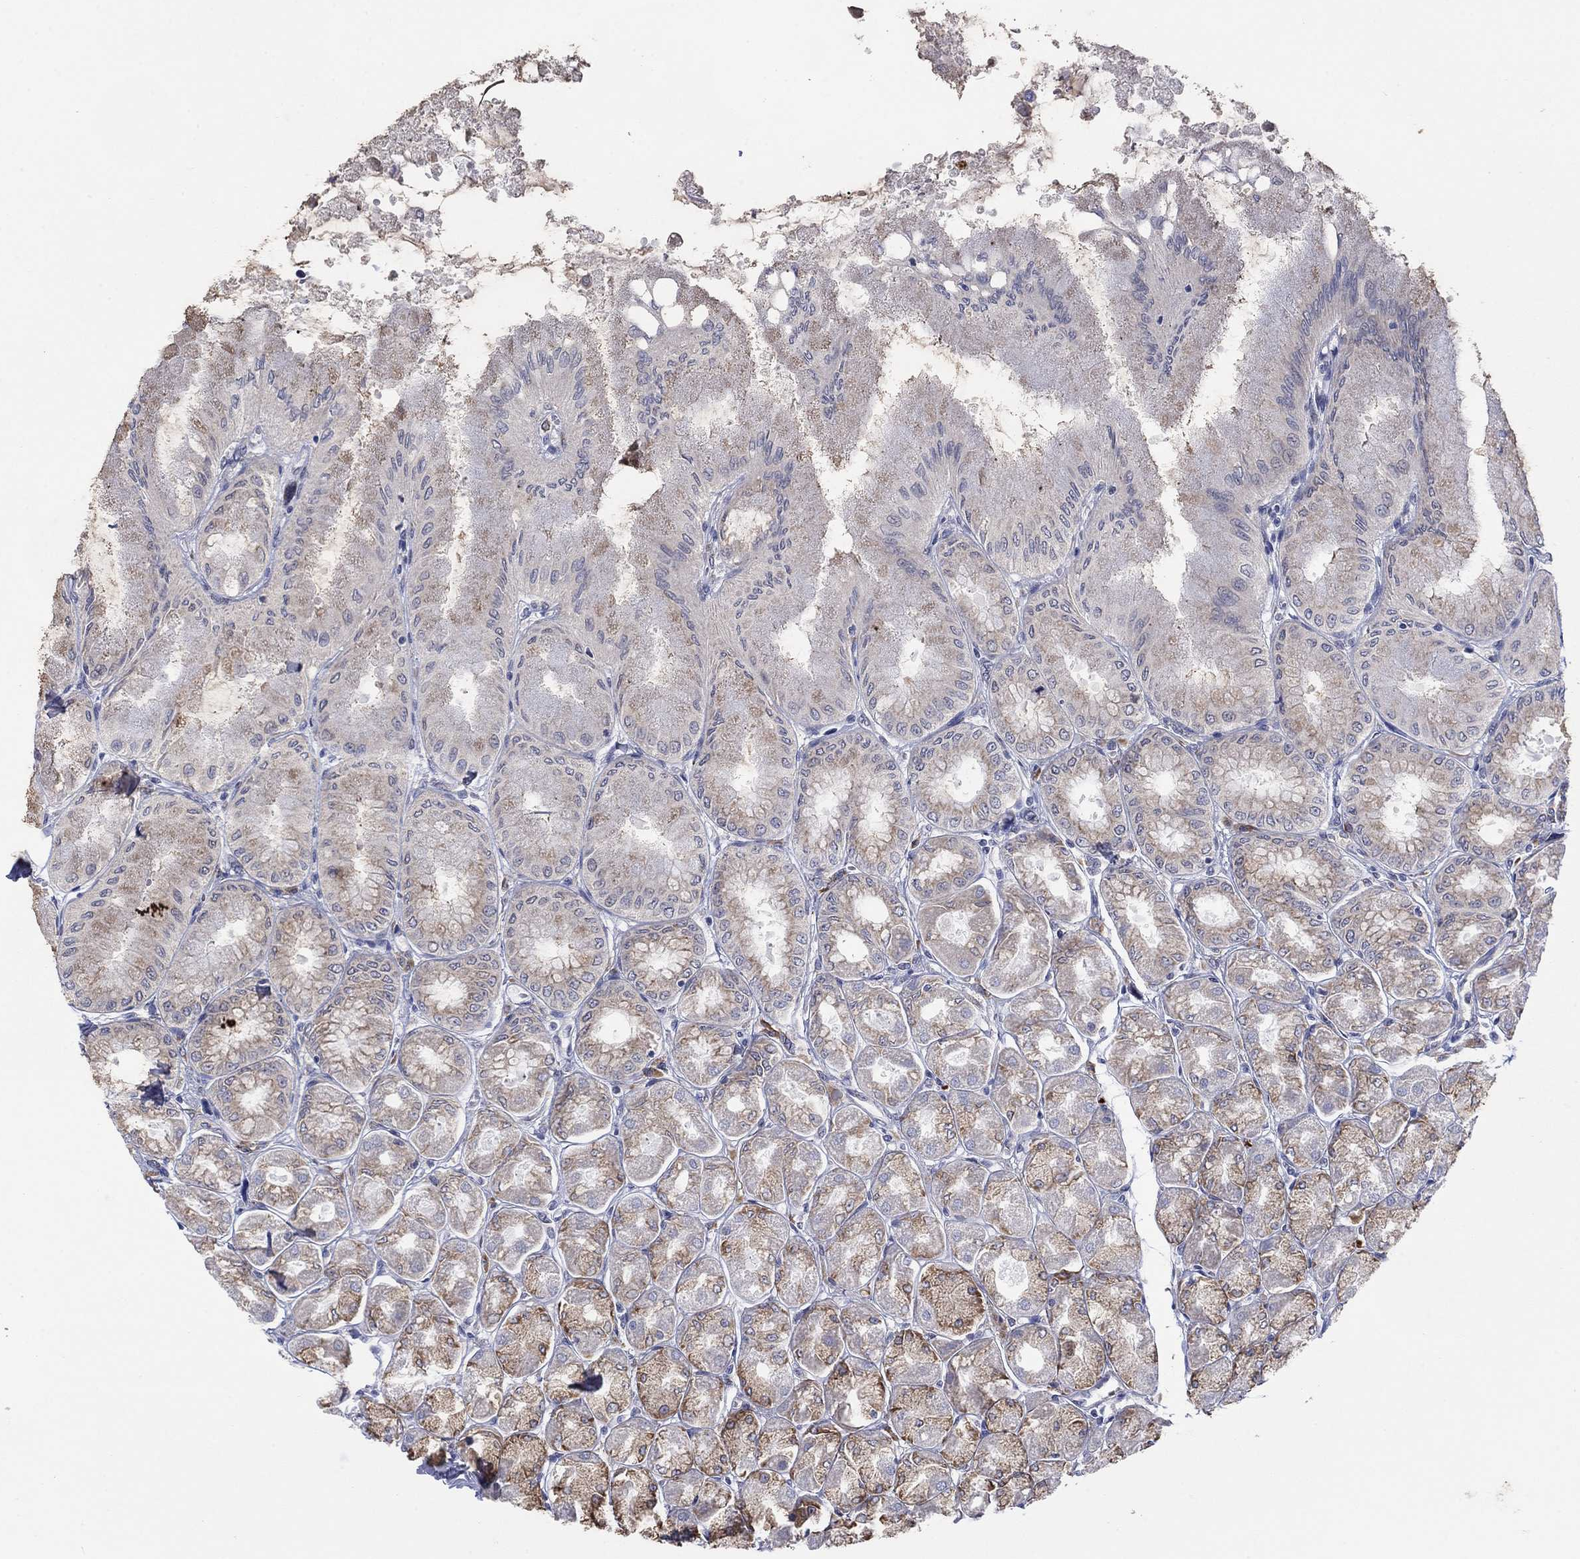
{"staining": {"intensity": "moderate", "quantity": "25%-75%", "location": "cytoplasmic/membranous"}, "tissue": "stomach", "cell_type": "Glandular cells", "image_type": "normal", "snomed": [{"axis": "morphology", "description": "Normal tissue, NOS"}, {"axis": "topography", "description": "Stomach, upper"}], "caption": "IHC of unremarkable human stomach reveals medium levels of moderate cytoplasmic/membranous staining in about 25%-75% of glandular cells.", "gene": "MTRFR", "patient": {"sex": "male", "age": 60}}